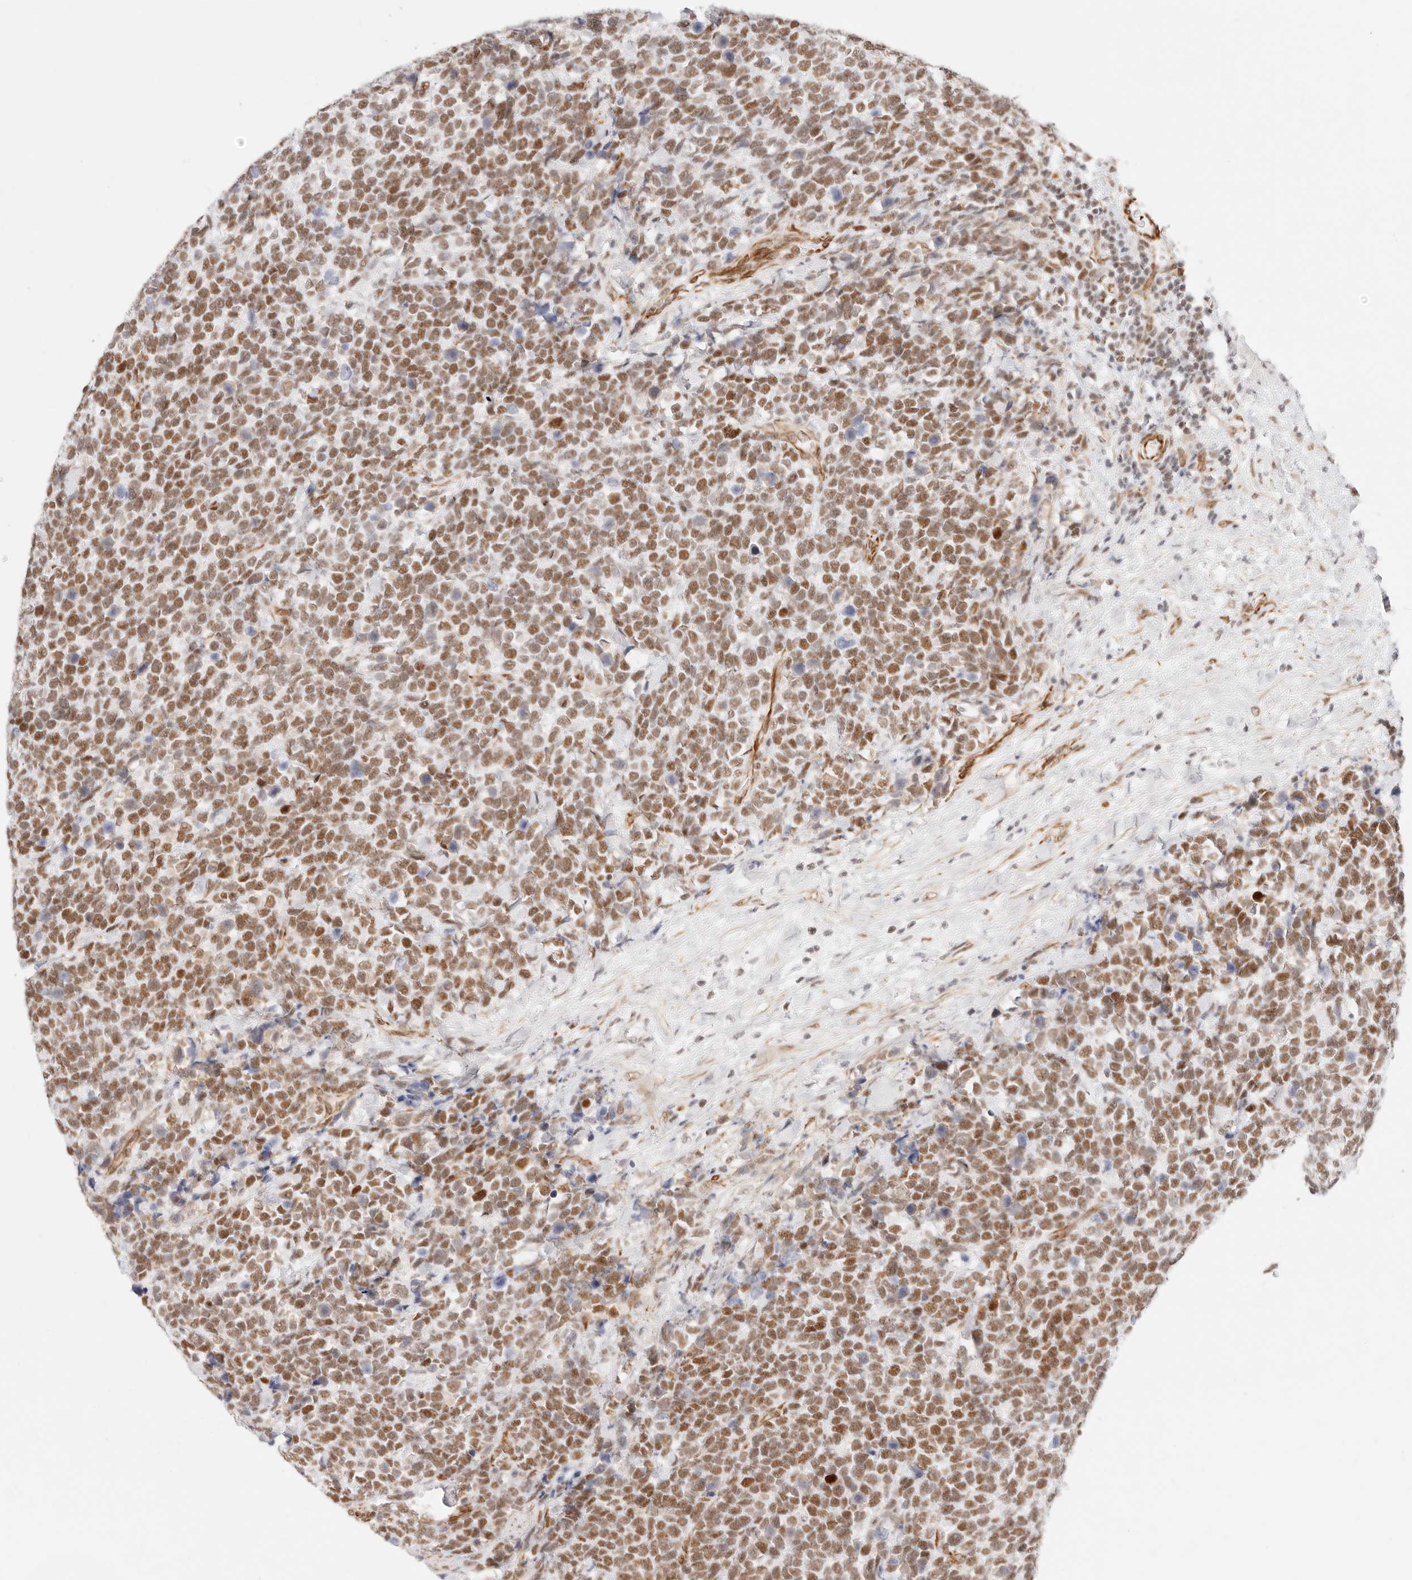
{"staining": {"intensity": "moderate", "quantity": ">75%", "location": "nuclear"}, "tissue": "urothelial cancer", "cell_type": "Tumor cells", "image_type": "cancer", "snomed": [{"axis": "morphology", "description": "Urothelial carcinoma, High grade"}, {"axis": "topography", "description": "Urinary bladder"}], "caption": "An immunohistochemistry (IHC) photomicrograph of tumor tissue is shown. Protein staining in brown highlights moderate nuclear positivity in urothelial cancer within tumor cells. (DAB (3,3'-diaminobenzidine) IHC with brightfield microscopy, high magnification).", "gene": "ZC3H11A", "patient": {"sex": "female", "age": 82}}